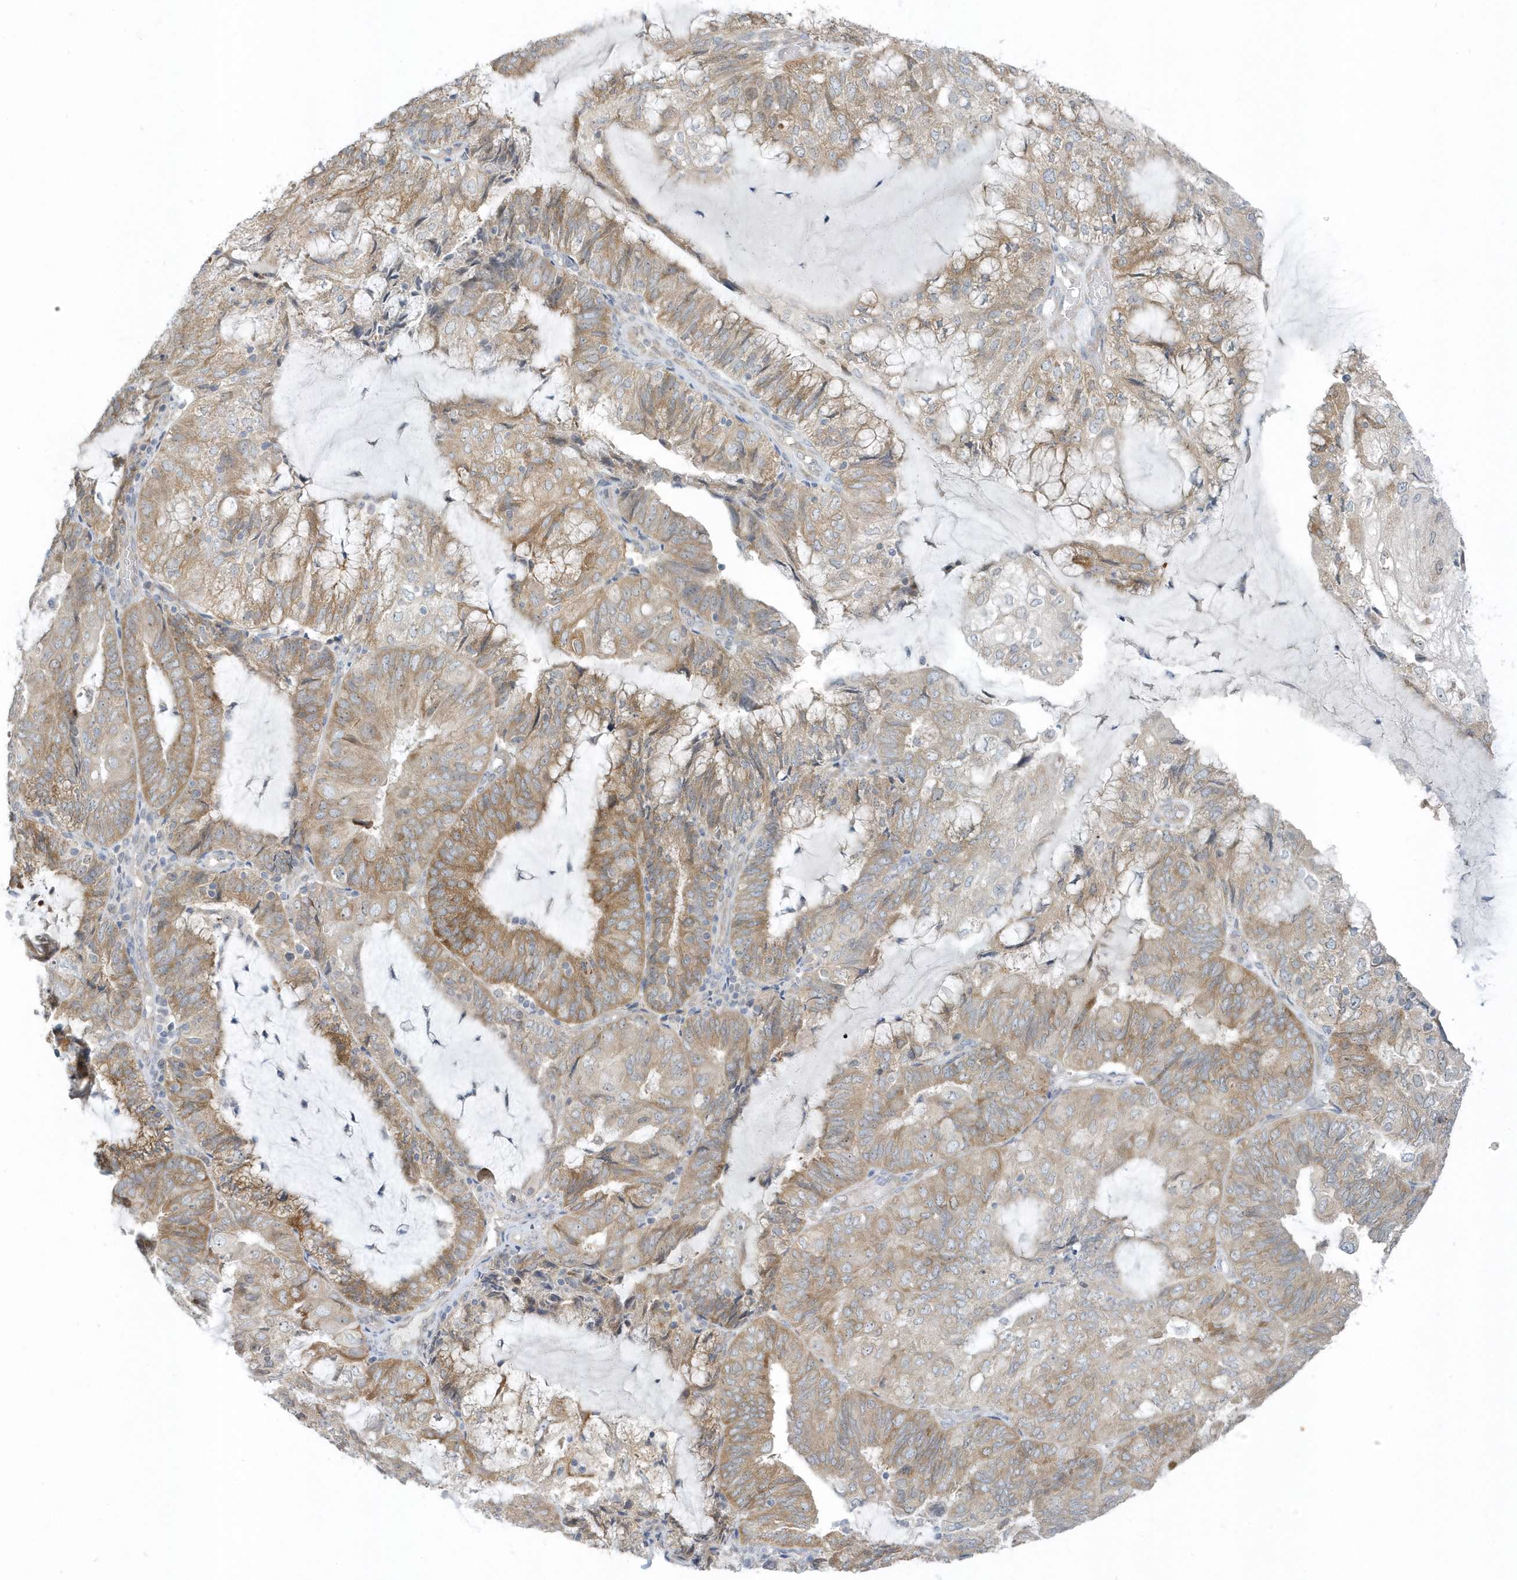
{"staining": {"intensity": "moderate", "quantity": ">75%", "location": "cytoplasmic/membranous"}, "tissue": "endometrial cancer", "cell_type": "Tumor cells", "image_type": "cancer", "snomed": [{"axis": "morphology", "description": "Adenocarcinoma, NOS"}, {"axis": "topography", "description": "Endometrium"}], "caption": "A brown stain shows moderate cytoplasmic/membranous expression of a protein in endometrial adenocarcinoma tumor cells.", "gene": "SCN3A", "patient": {"sex": "female", "age": 81}}